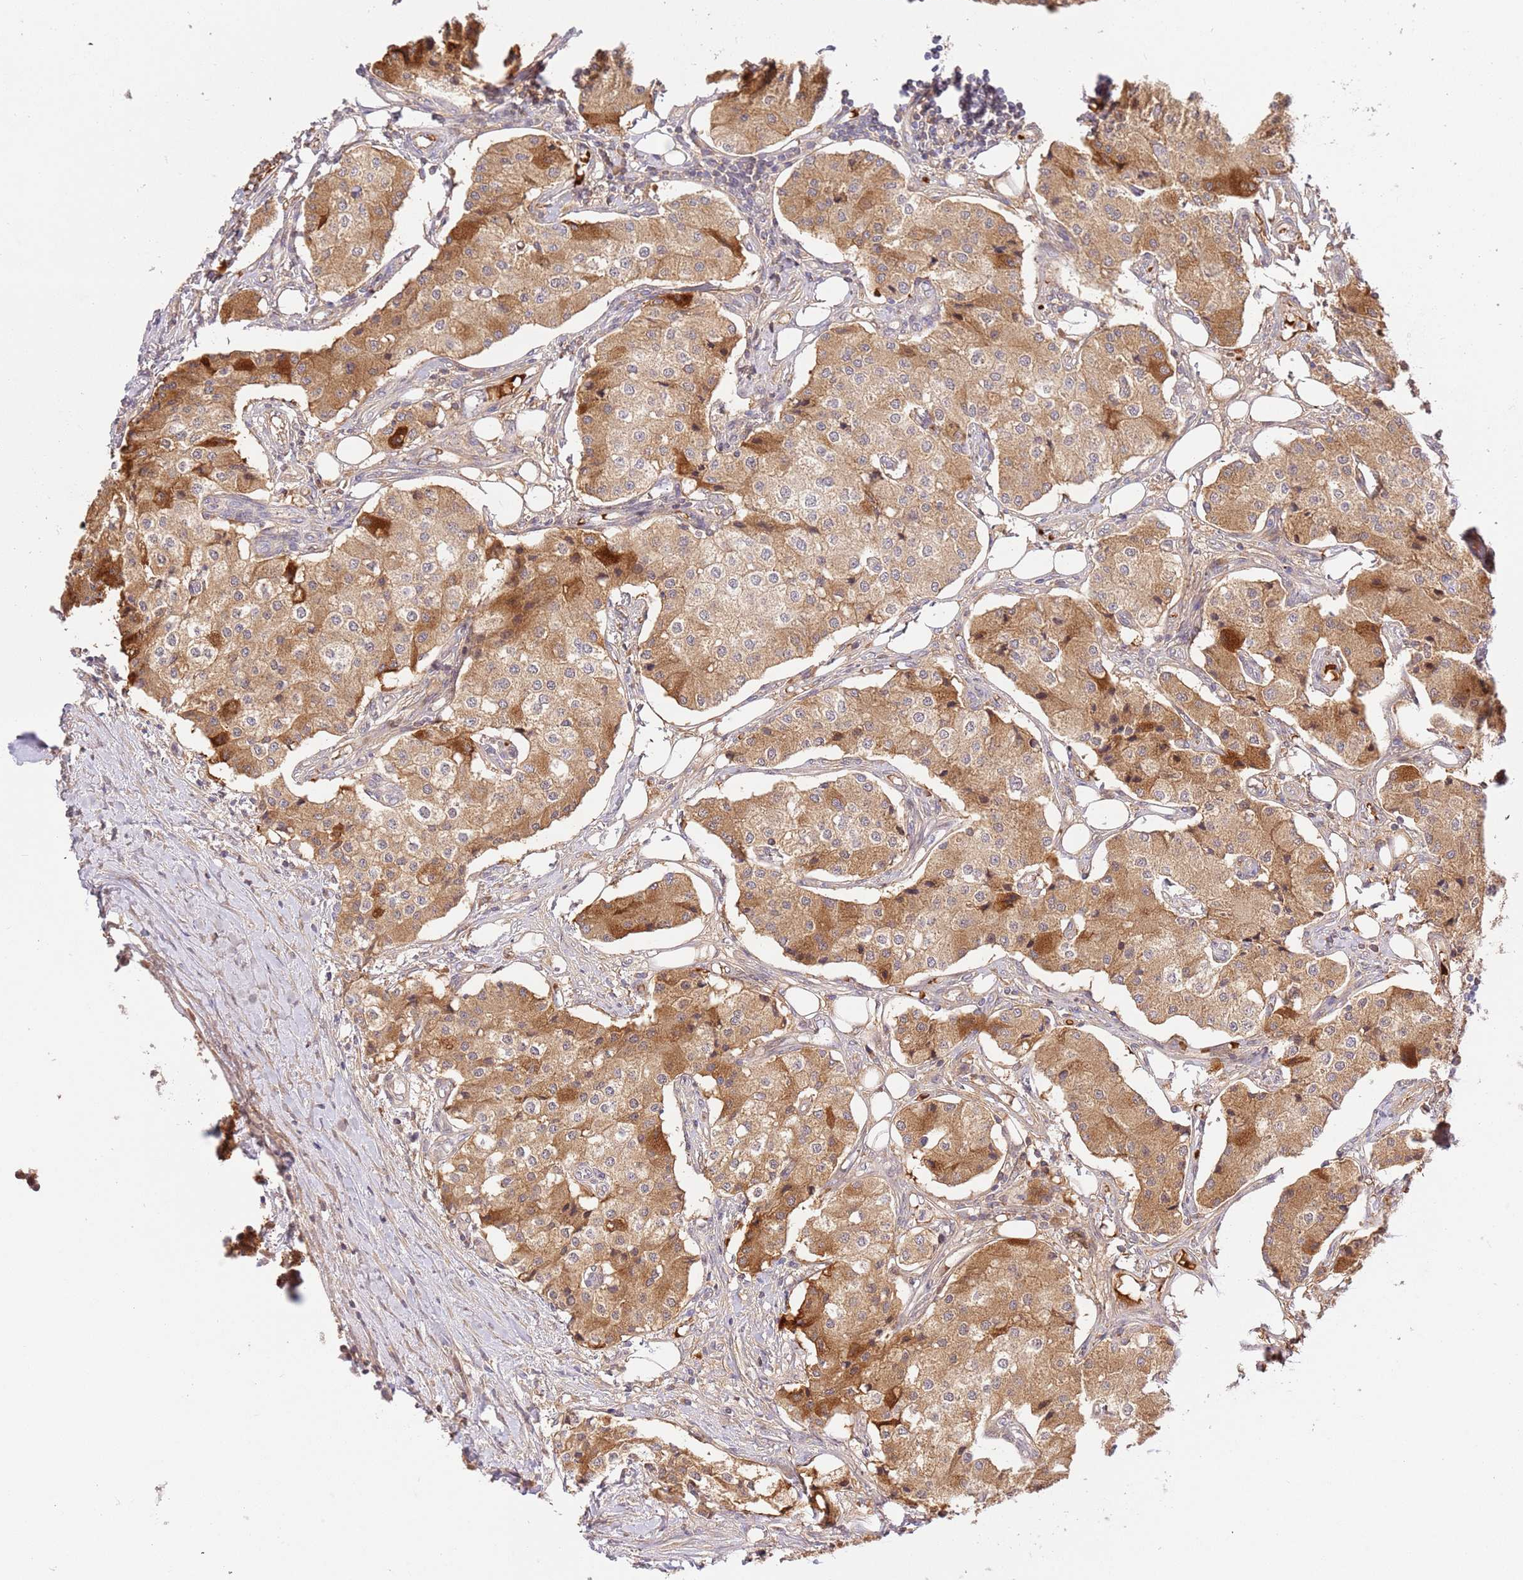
{"staining": {"intensity": "moderate", "quantity": ">75%", "location": "cytoplasmic/membranous"}, "tissue": "carcinoid", "cell_type": "Tumor cells", "image_type": "cancer", "snomed": [{"axis": "morphology", "description": "Carcinoid, malignant, NOS"}, {"axis": "topography", "description": "Colon"}], "caption": "The histopathology image exhibits a brown stain indicating the presence of a protein in the cytoplasmic/membranous of tumor cells in carcinoid. The protein of interest is stained brown, and the nuclei are stained in blue (DAB IHC with brightfield microscopy, high magnification).", "gene": "C8G", "patient": {"sex": "female", "age": 52}}